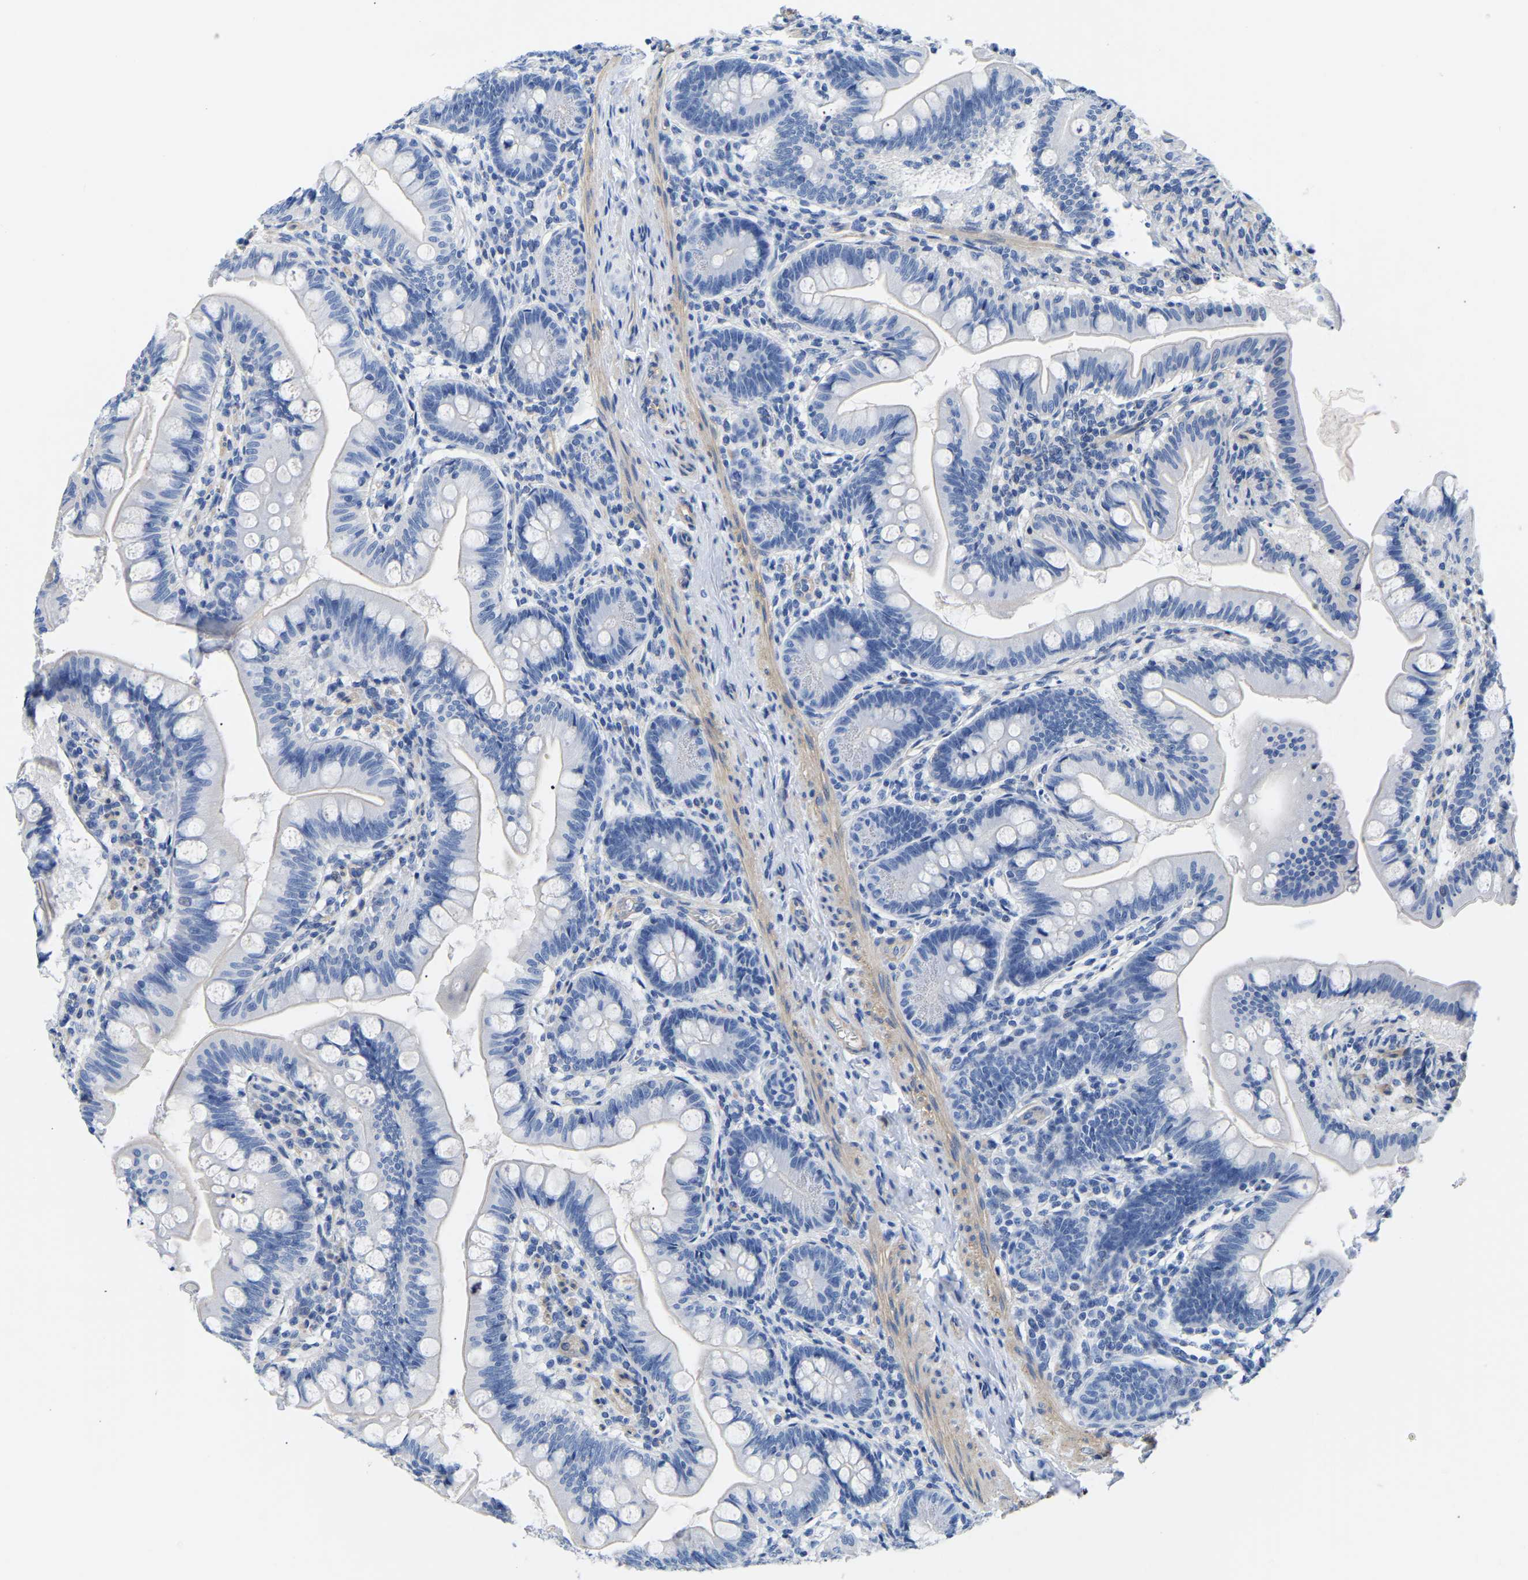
{"staining": {"intensity": "negative", "quantity": "none", "location": "none"}, "tissue": "small intestine", "cell_type": "Glandular cells", "image_type": "normal", "snomed": [{"axis": "morphology", "description": "Normal tissue, NOS"}, {"axis": "topography", "description": "Small intestine"}], "caption": "High power microscopy image of an IHC histopathology image of benign small intestine, revealing no significant staining in glandular cells. (DAB immunohistochemistry (IHC) with hematoxylin counter stain).", "gene": "UPK3A", "patient": {"sex": "male", "age": 7}}